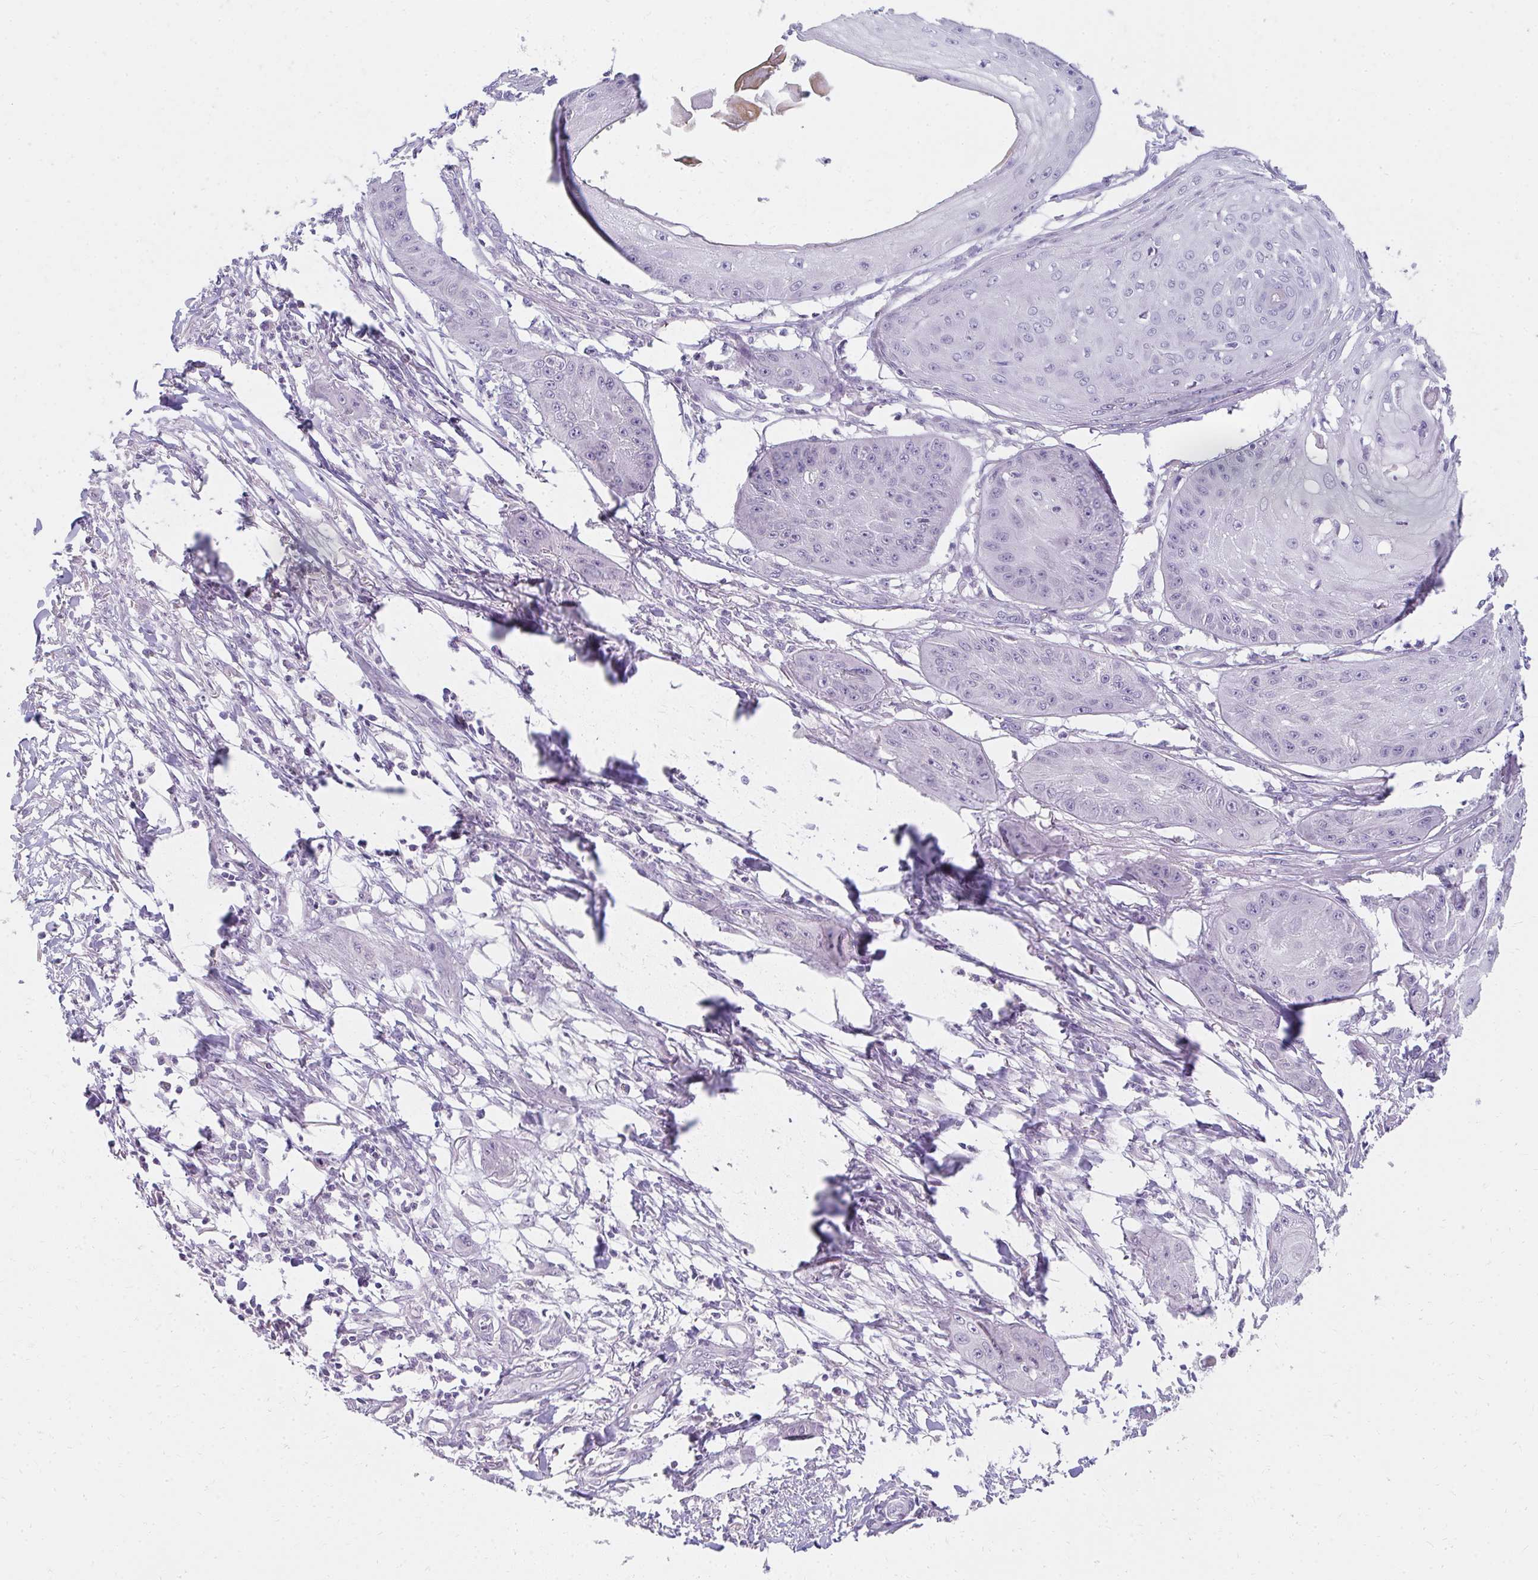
{"staining": {"intensity": "negative", "quantity": "none", "location": "none"}, "tissue": "skin cancer", "cell_type": "Tumor cells", "image_type": "cancer", "snomed": [{"axis": "morphology", "description": "Squamous cell carcinoma, NOS"}, {"axis": "topography", "description": "Skin"}], "caption": "Immunohistochemistry (IHC) micrograph of skin cancer (squamous cell carcinoma) stained for a protein (brown), which exhibits no expression in tumor cells.", "gene": "PPP1R3G", "patient": {"sex": "male", "age": 70}}